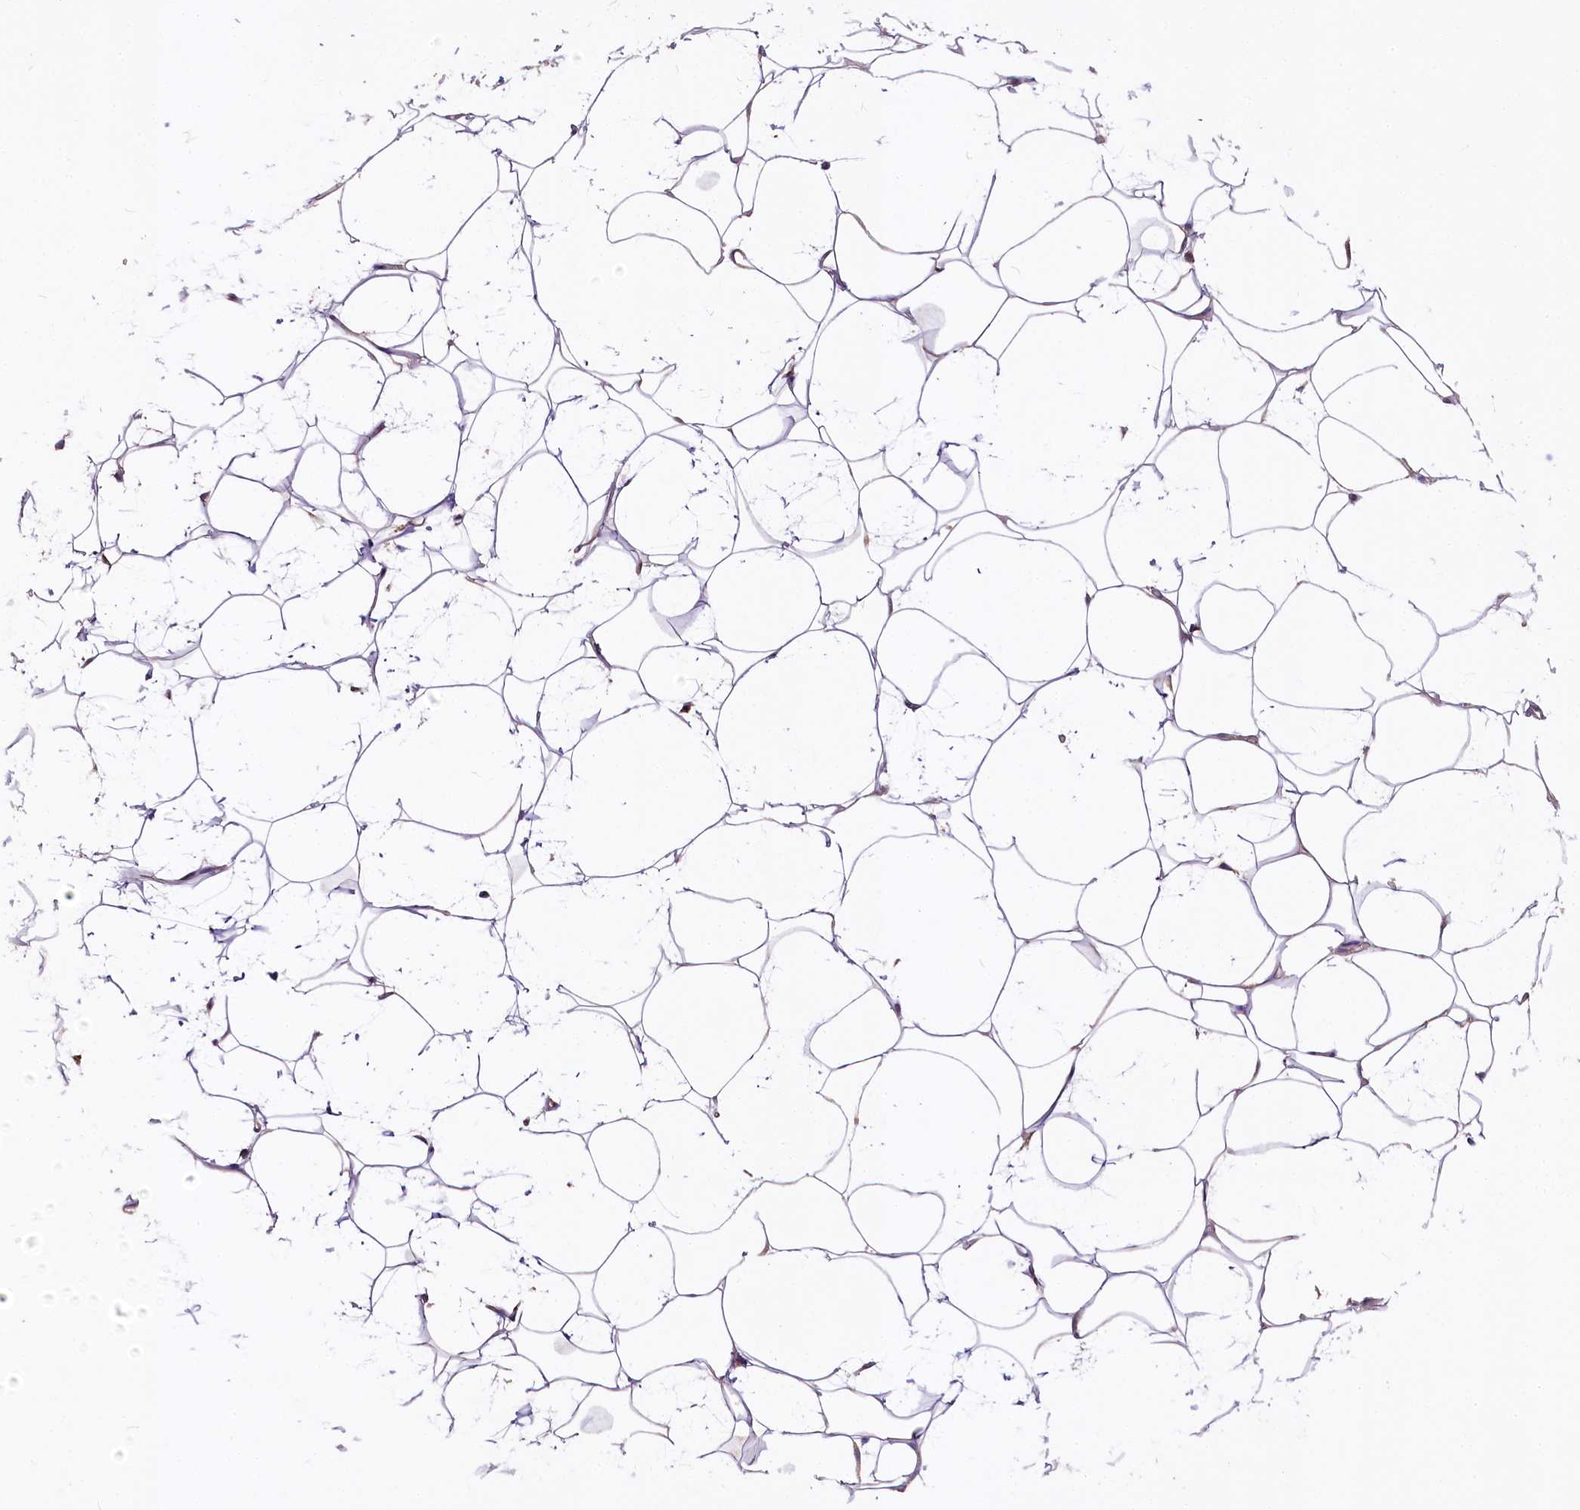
{"staining": {"intensity": "negative", "quantity": "none", "location": "none"}, "tissue": "adipose tissue", "cell_type": "Adipocytes", "image_type": "normal", "snomed": [{"axis": "morphology", "description": "Normal tissue, NOS"}, {"axis": "topography", "description": "Breast"}], "caption": "Immunohistochemistry micrograph of benign human adipose tissue stained for a protein (brown), which reveals no positivity in adipocytes. (Immunohistochemistry, brightfield microscopy, high magnification).", "gene": "ZNF226", "patient": {"sex": "female", "age": 26}}